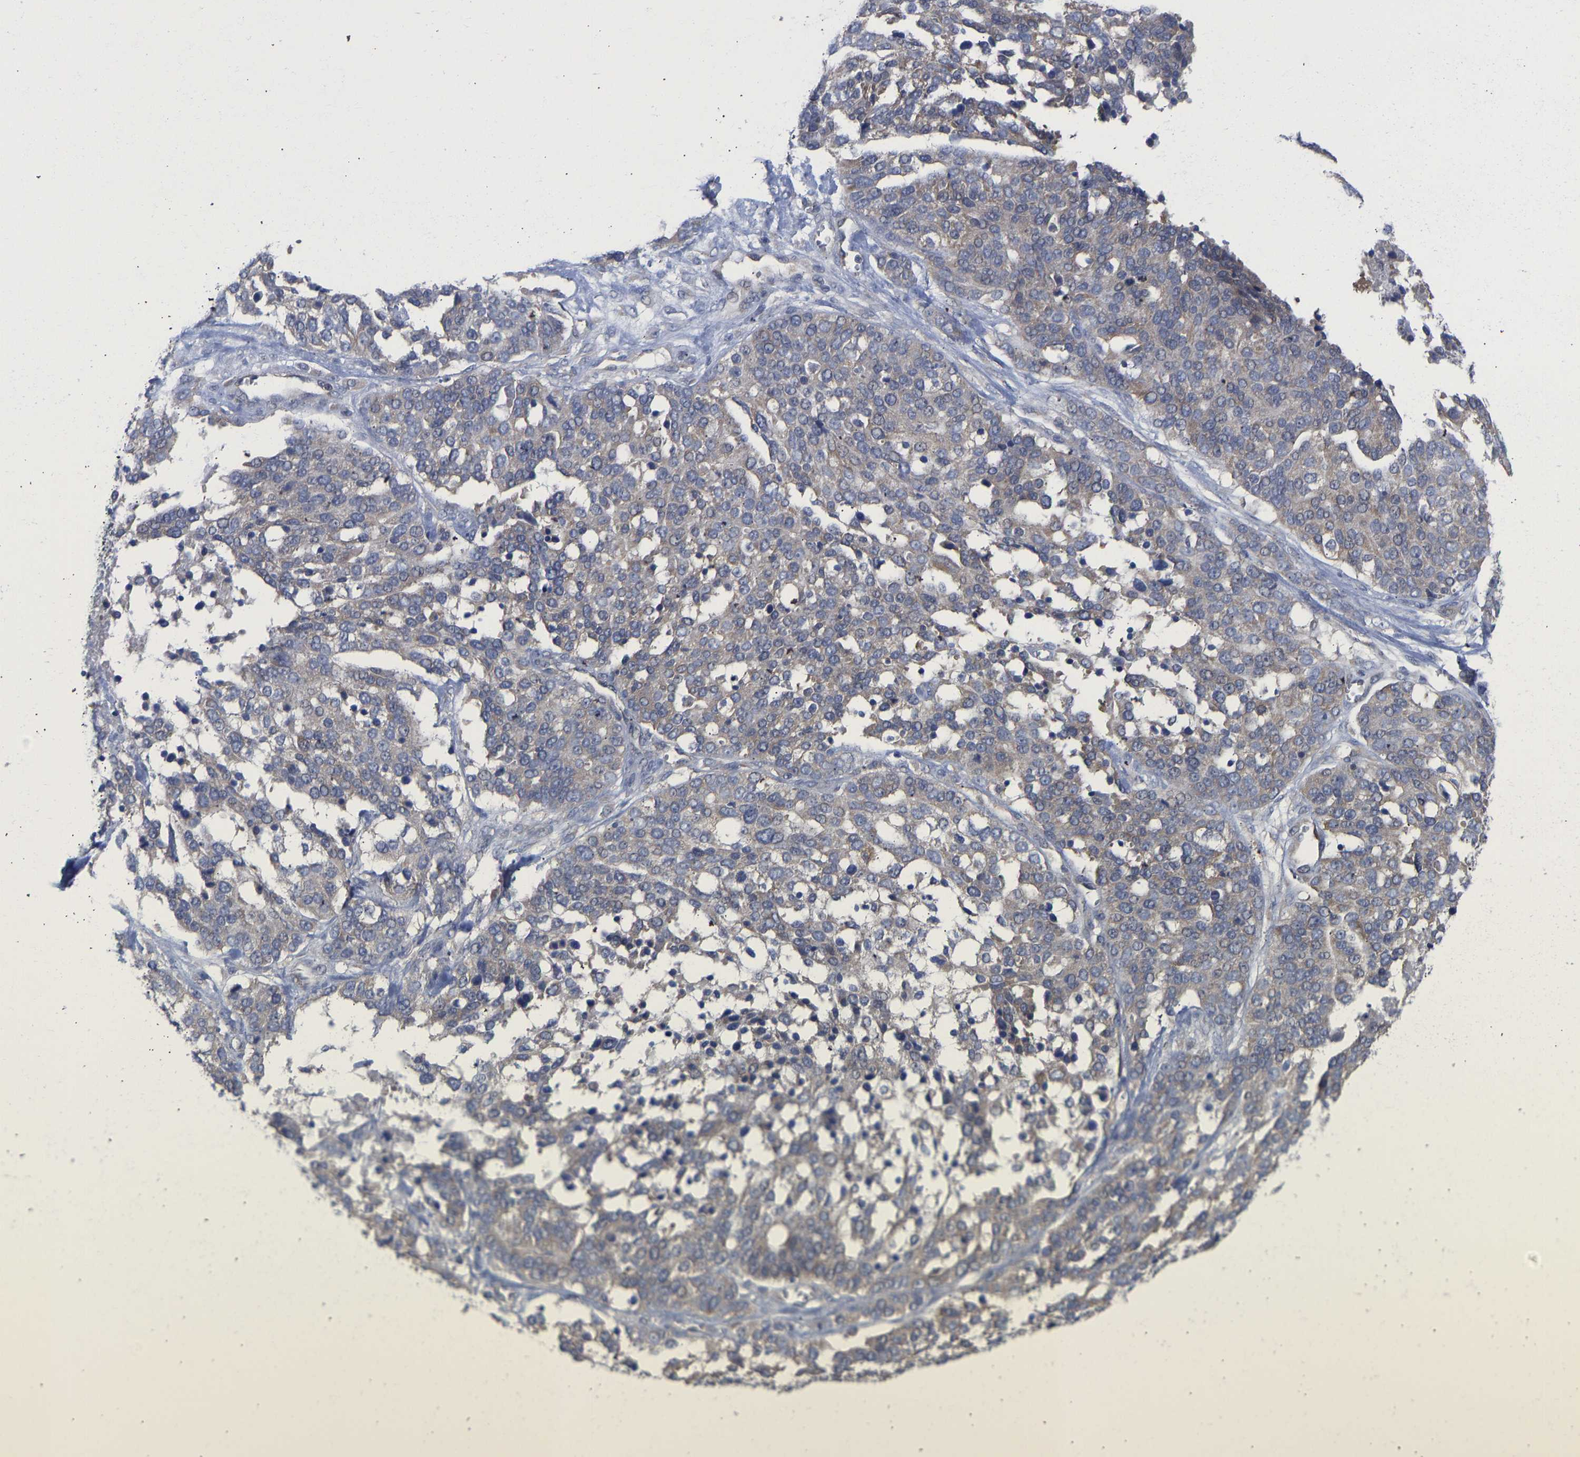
{"staining": {"intensity": "weak", "quantity": ">75%", "location": "cytoplasmic/membranous"}, "tissue": "ovarian cancer", "cell_type": "Tumor cells", "image_type": "cancer", "snomed": [{"axis": "morphology", "description": "Cystadenocarcinoma, serous, NOS"}, {"axis": "topography", "description": "Ovary"}], "caption": "Brown immunohistochemical staining in human ovarian serous cystadenocarcinoma demonstrates weak cytoplasmic/membranous expression in about >75% of tumor cells. (brown staining indicates protein expression, while blue staining denotes nuclei).", "gene": "MAP2K3", "patient": {"sex": "female", "age": 44}}